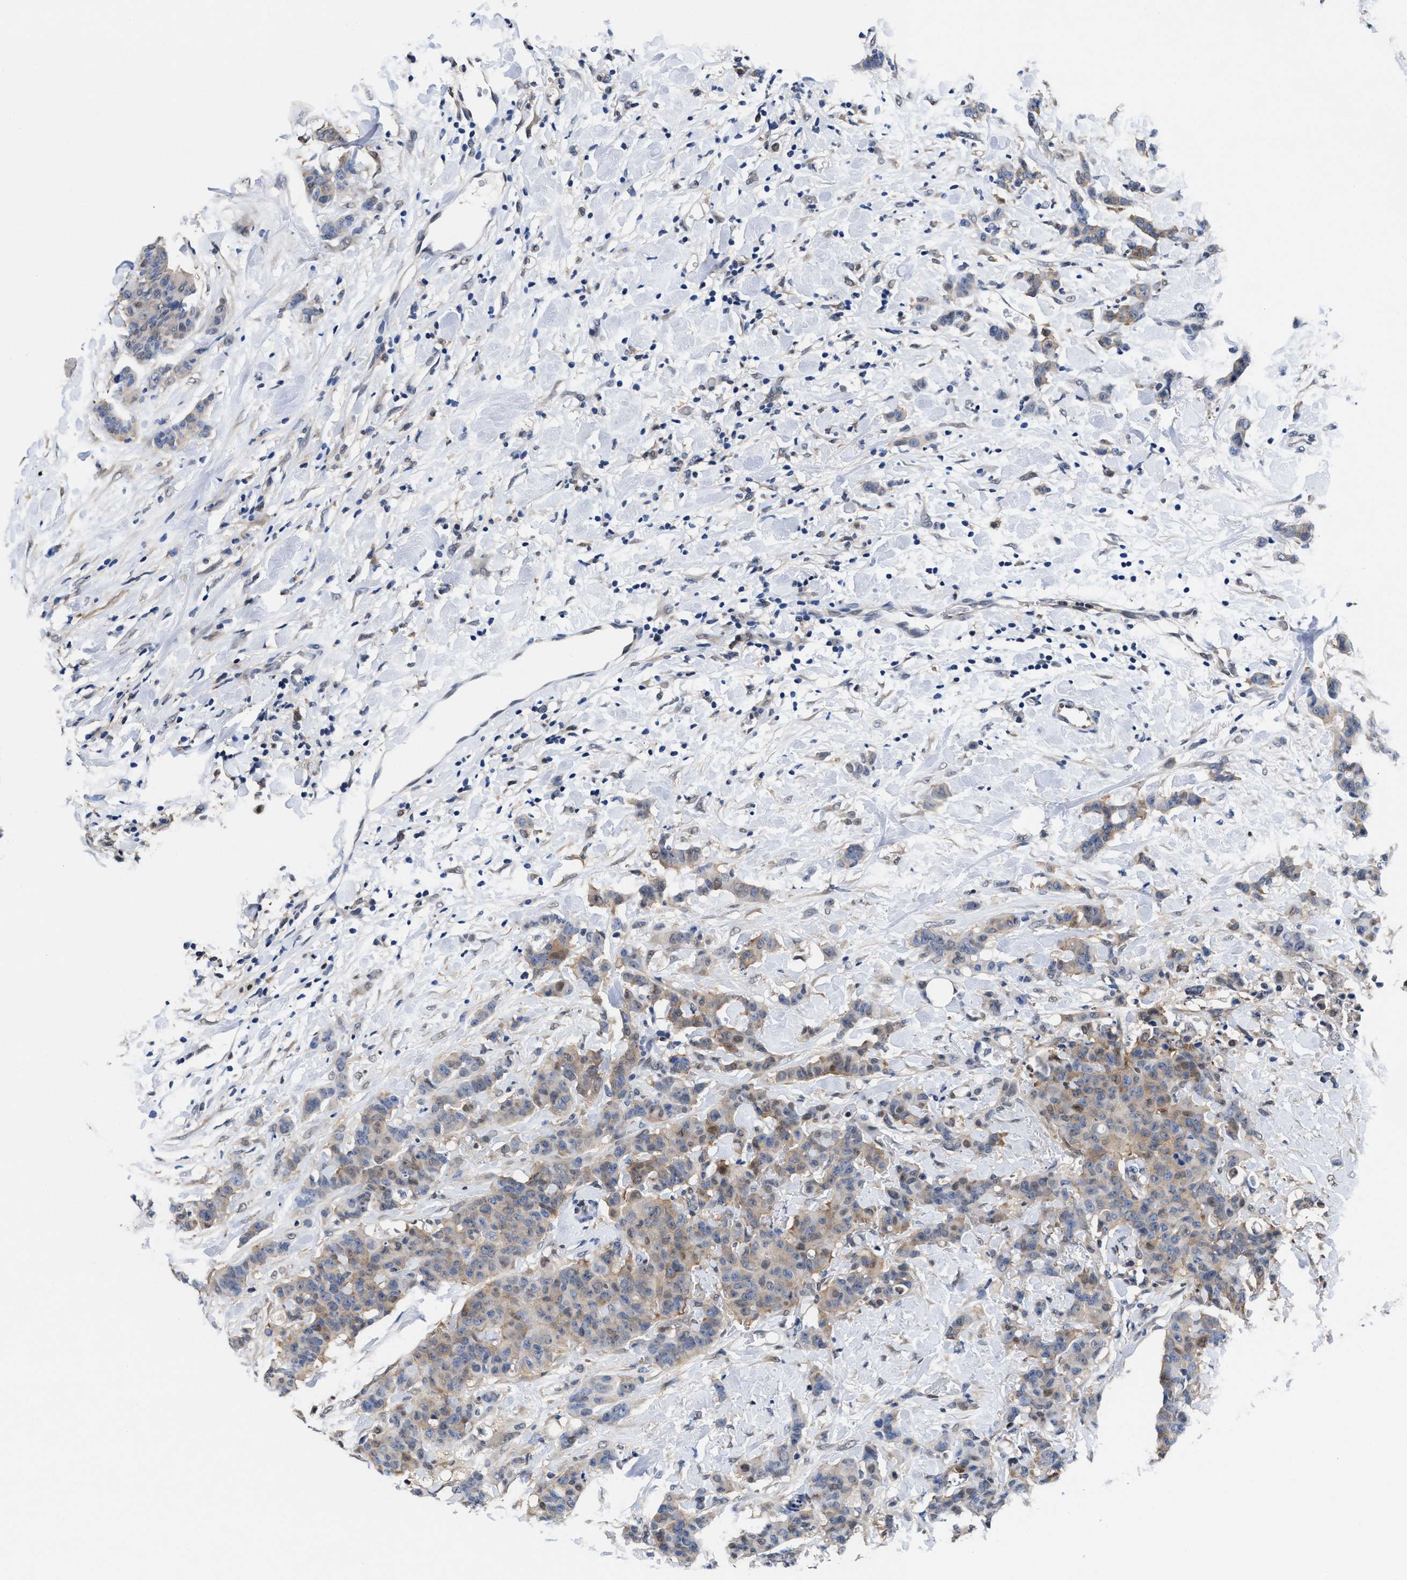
{"staining": {"intensity": "weak", "quantity": ">75%", "location": "cytoplasmic/membranous"}, "tissue": "breast cancer", "cell_type": "Tumor cells", "image_type": "cancer", "snomed": [{"axis": "morphology", "description": "Normal tissue, NOS"}, {"axis": "morphology", "description": "Duct carcinoma"}, {"axis": "topography", "description": "Breast"}], "caption": "Weak cytoplasmic/membranous positivity for a protein is appreciated in about >75% of tumor cells of breast cancer (invasive ductal carcinoma) using immunohistochemistry.", "gene": "ACLY", "patient": {"sex": "female", "age": 40}}